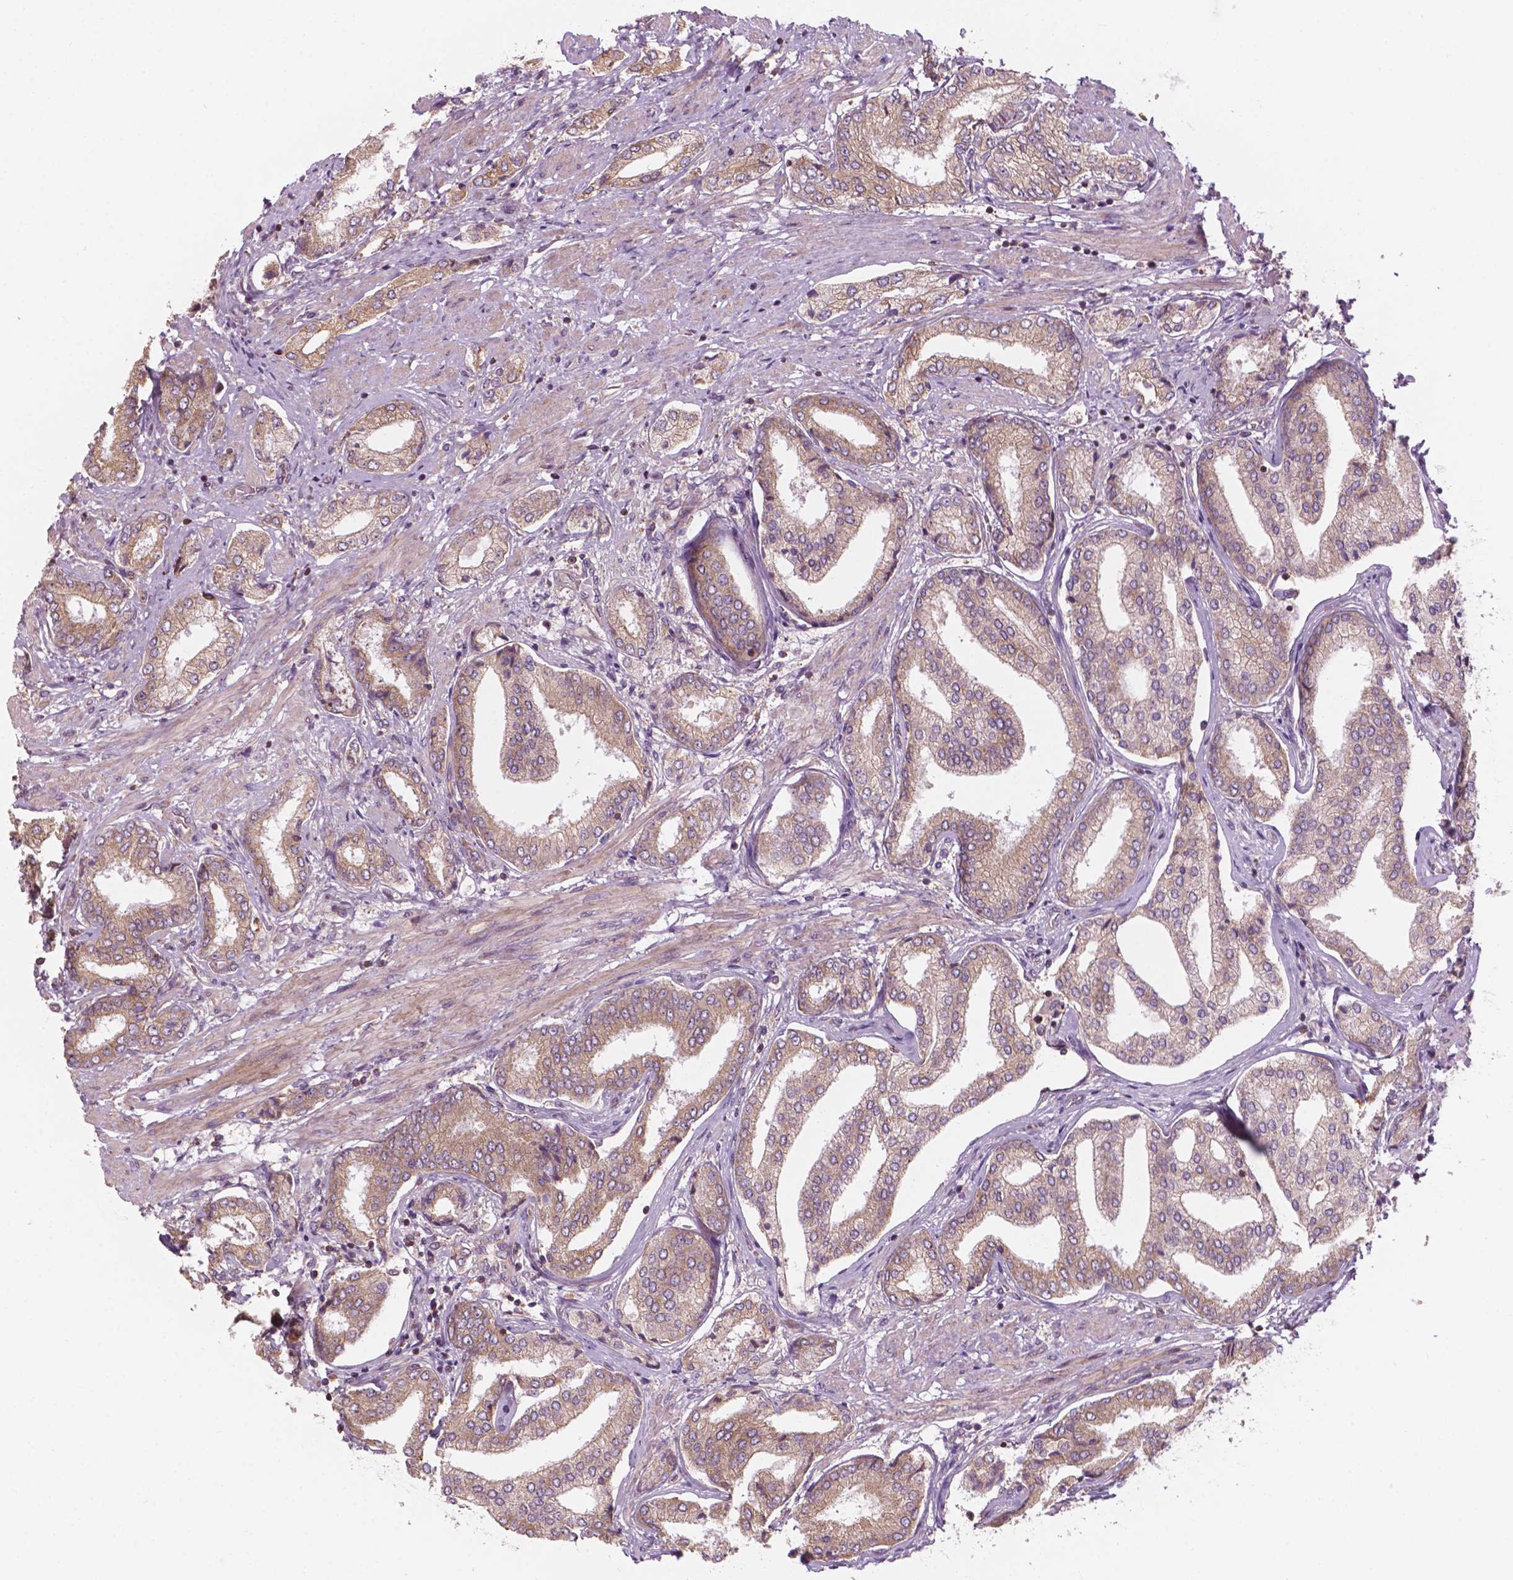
{"staining": {"intensity": "weak", "quantity": ">75%", "location": "cytoplasmic/membranous"}, "tissue": "prostate cancer", "cell_type": "Tumor cells", "image_type": "cancer", "snomed": [{"axis": "morphology", "description": "Adenocarcinoma, NOS"}, {"axis": "topography", "description": "Prostate"}], "caption": "Immunohistochemistry histopathology image of neoplastic tissue: adenocarcinoma (prostate) stained using immunohistochemistry shows low levels of weak protein expression localized specifically in the cytoplasmic/membranous of tumor cells, appearing as a cytoplasmic/membranous brown color.", "gene": "SURF4", "patient": {"sex": "male", "age": 63}}